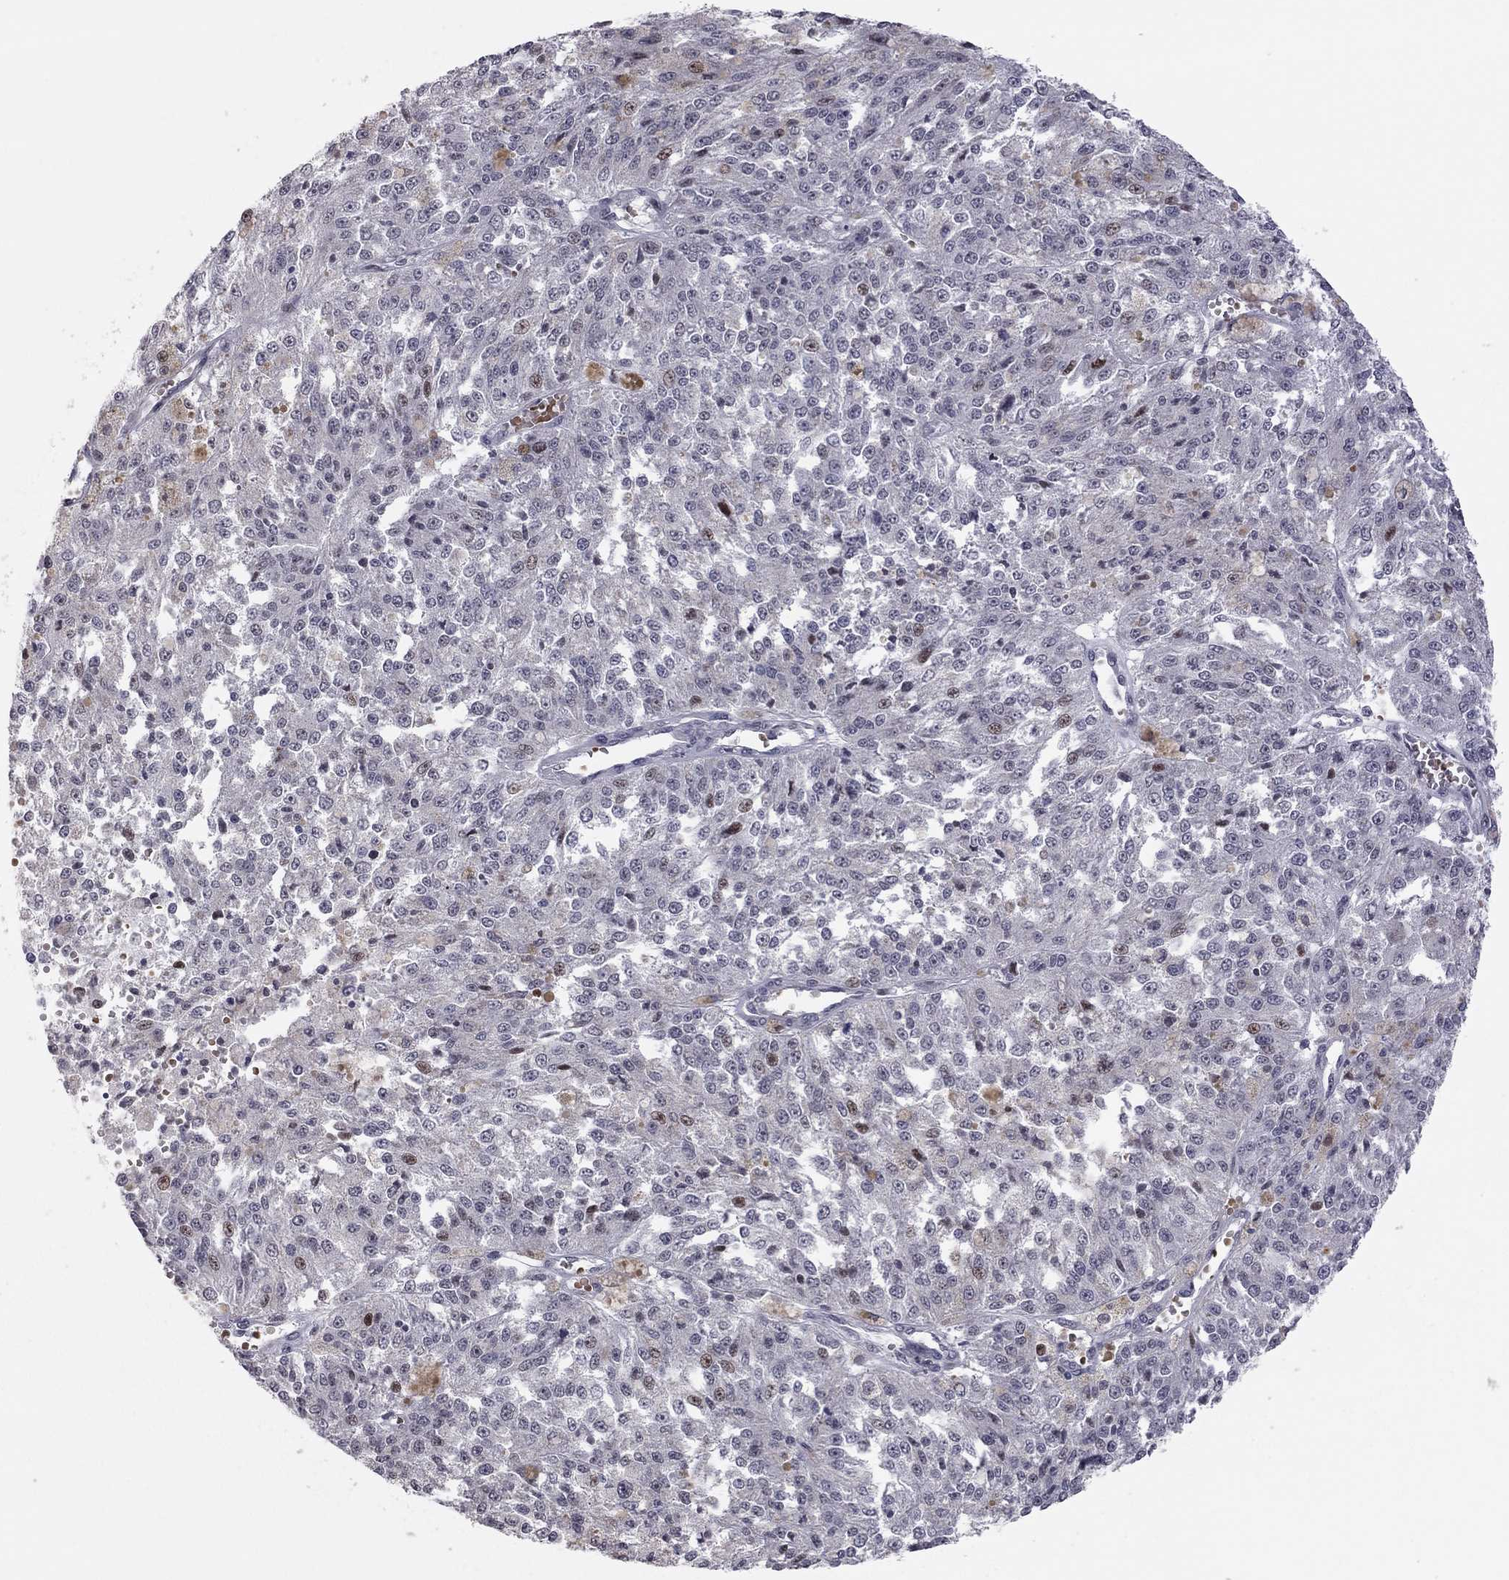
{"staining": {"intensity": "moderate", "quantity": "<25%", "location": "nuclear"}, "tissue": "melanoma", "cell_type": "Tumor cells", "image_type": "cancer", "snomed": [{"axis": "morphology", "description": "Malignant melanoma, Metastatic site"}, {"axis": "topography", "description": "Lymph node"}], "caption": "Tumor cells reveal low levels of moderate nuclear positivity in about <25% of cells in human melanoma.", "gene": "MC3R", "patient": {"sex": "female", "age": 64}}